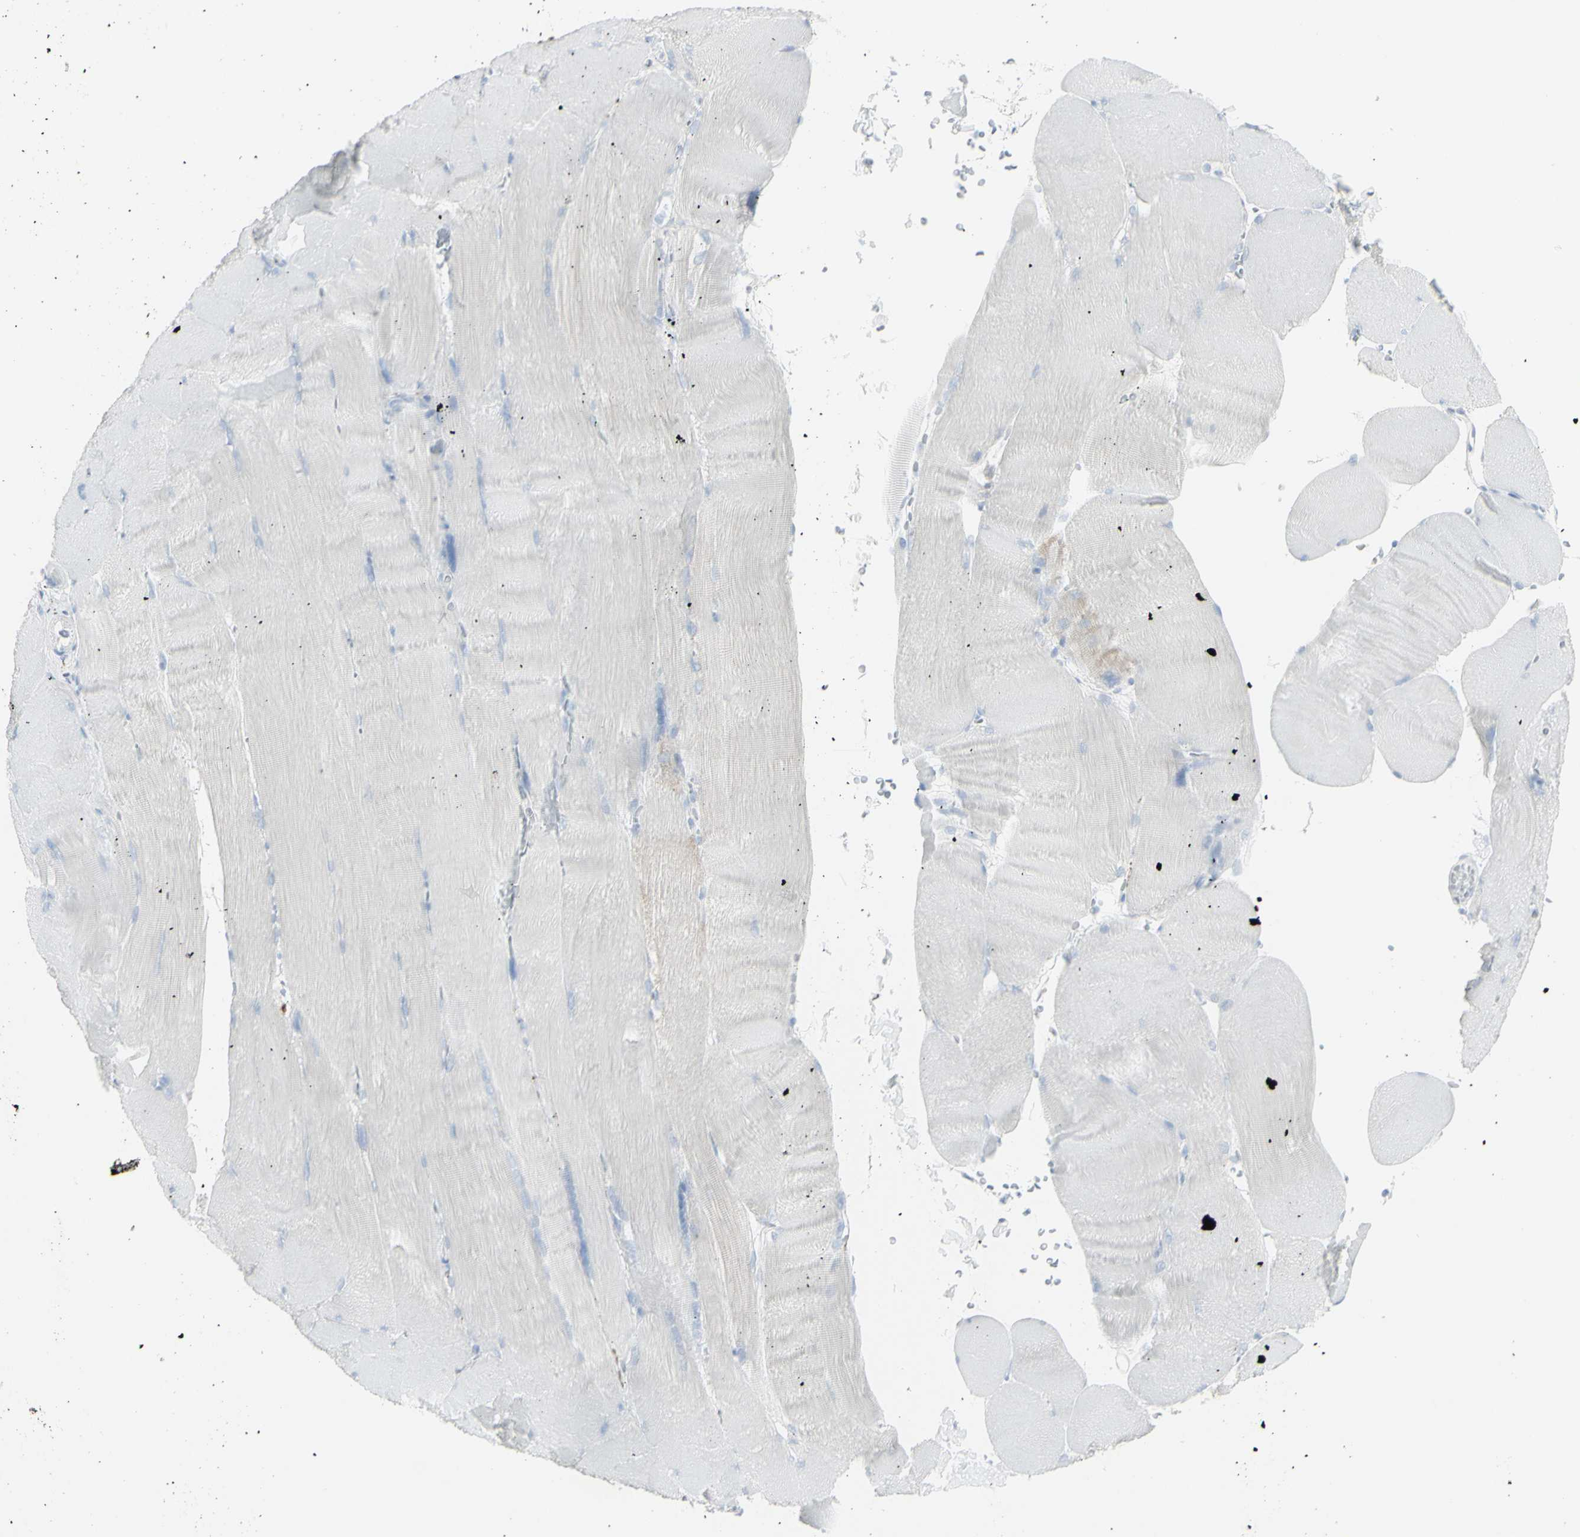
{"staining": {"intensity": "negative", "quantity": "none", "location": "none"}, "tissue": "skeletal muscle", "cell_type": "Myocytes", "image_type": "normal", "snomed": [{"axis": "morphology", "description": "Normal tissue, NOS"}, {"axis": "topography", "description": "Skin"}, {"axis": "topography", "description": "Skeletal muscle"}], "caption": "IHC histopathology image of benign skeletal muscle stained for a protein (brown), which exhibits no expression in myocytes.", "gene": "ENSG00000198211", "patient": {"sex": "male", "age": 83}}